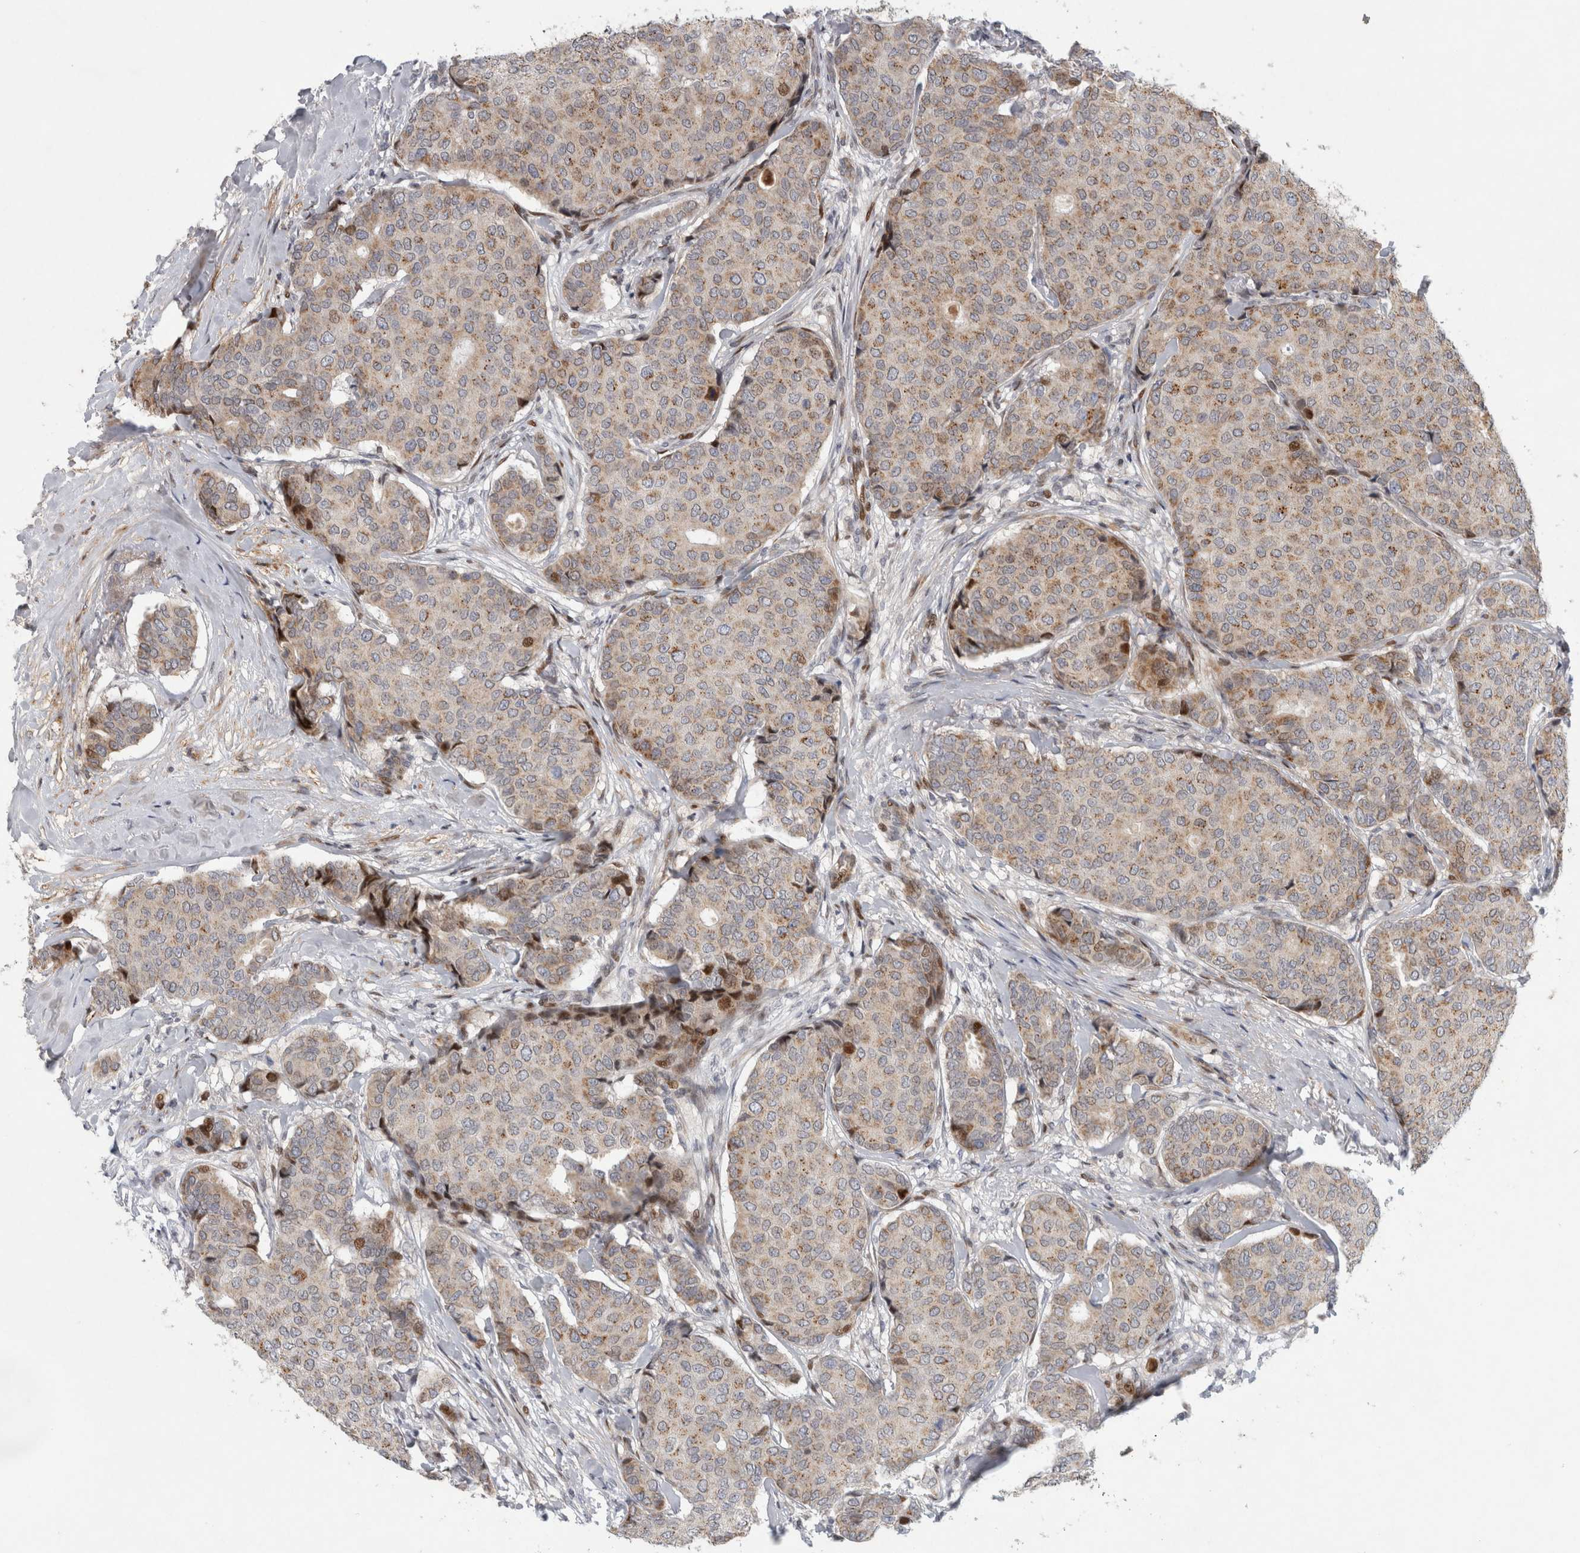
{"staining": {"intensity": "weak", "quantity": "25%-75%", "location": "cytoplasmic/membranous"}, "tissue": "breast cancer", "cell_type": "Tumor cells", "image_type": "cancer", "snomed": [{"axis": "morphology", "description": "Duct carcinoma"}, {"axis": "topography", "description": "Breast"}], "caption": "Immunohistochemical staining of breast cancer (infiltrating ductal carcinoma) demonstrates low levels of weak cytoplasmic/membranous protein staining in approximately 25%-75% of tumor cells.", "gene": "RBM48", "patient": {"sex": "female", "age": 75}}